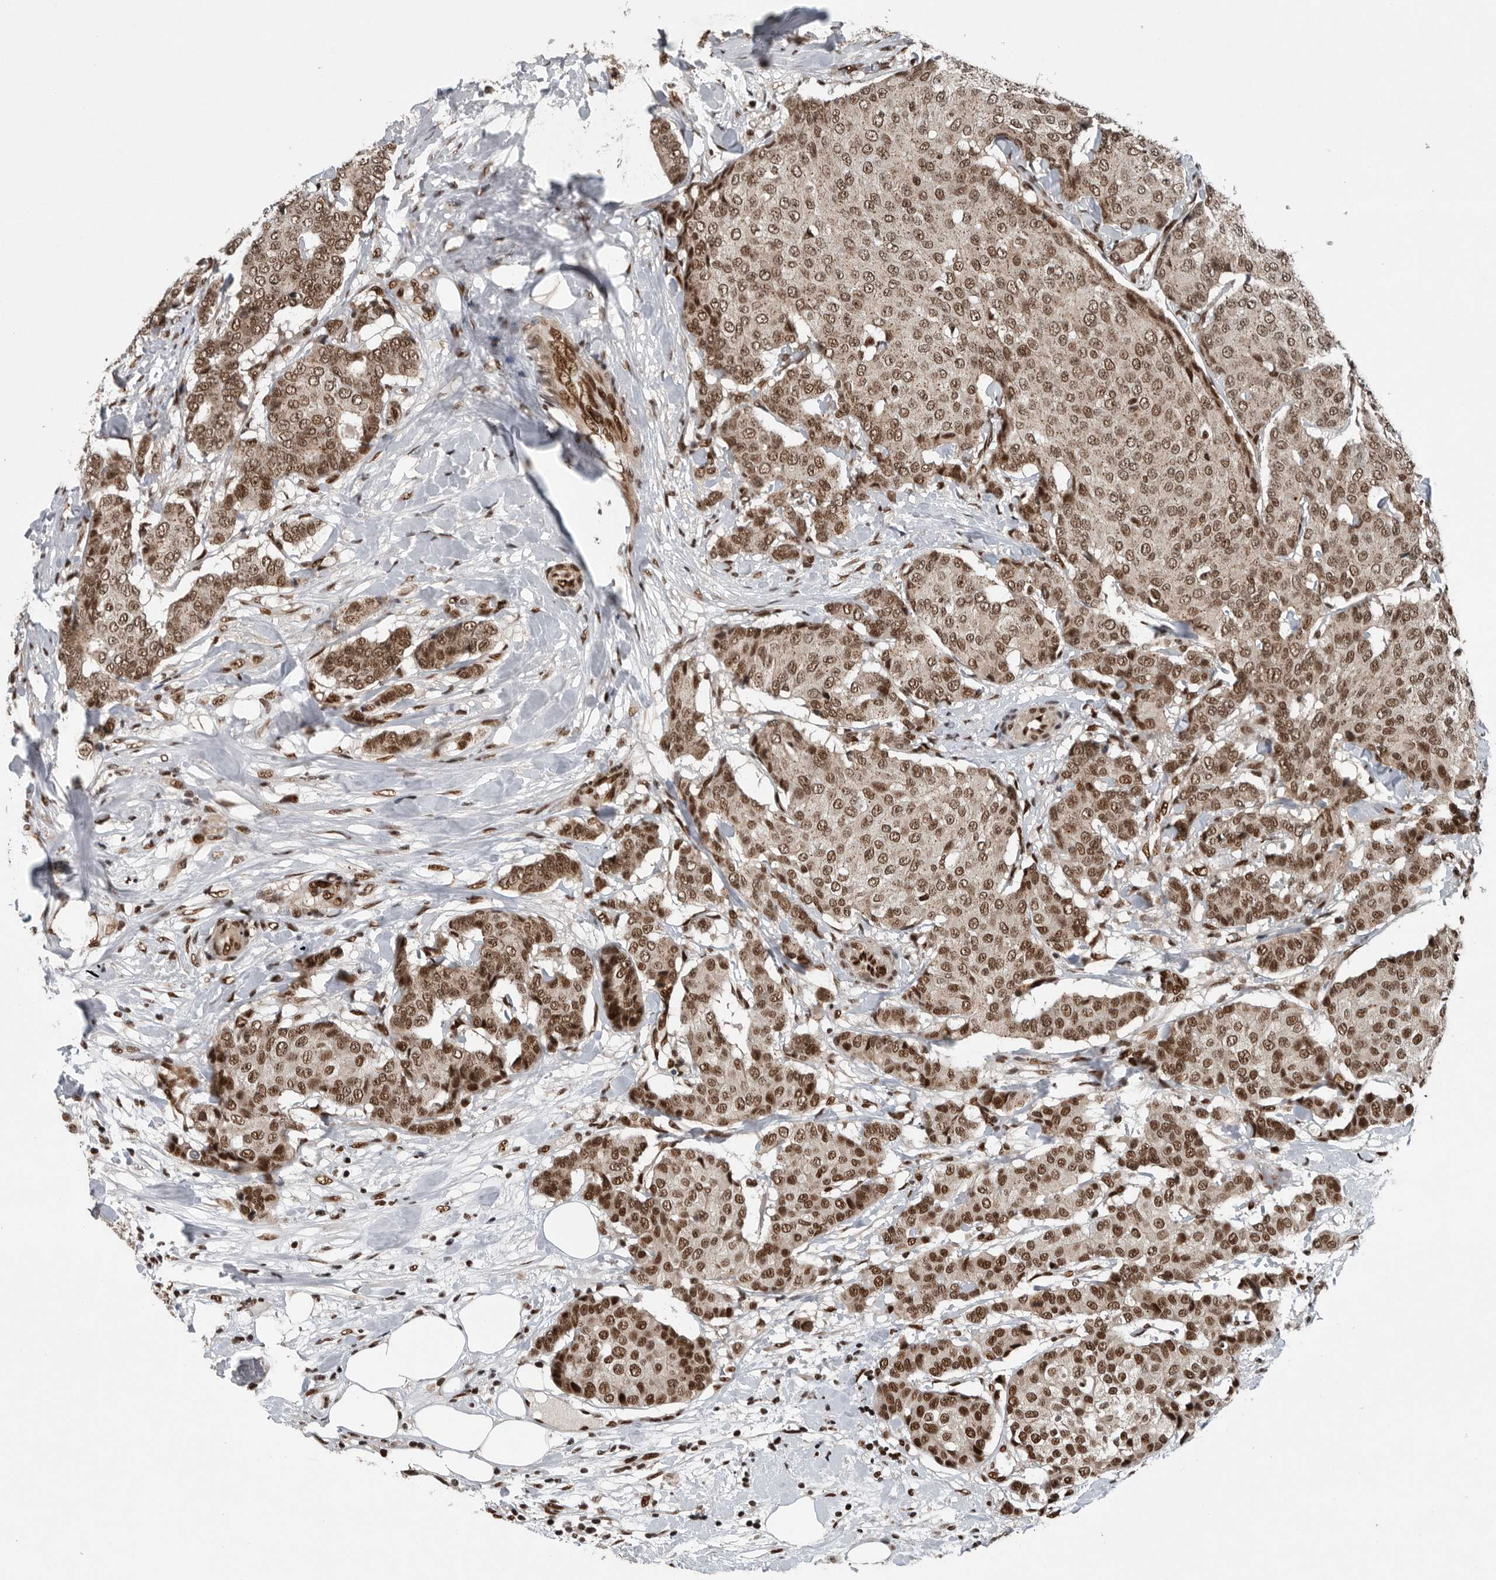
{"staining": {"intensity": "moderate", "quantity": ">75%", "location": "nuclear"}, "tissue": "breast cancer", "cell_type": "Tumor cells", "image_type": "cancer", "snomed": [{"axis": "morphology", "description": "Duct carcinoma"}, {"axis": "topography", "description": "Breast"}], "caption": "This photomicrograph exhibits IHC staining of breast cancer, with medium moderate nuclear staining in approximately >75% of tumor cells.", "gene": "SENP7", "patient": {"sex": "female", "age": 75}}